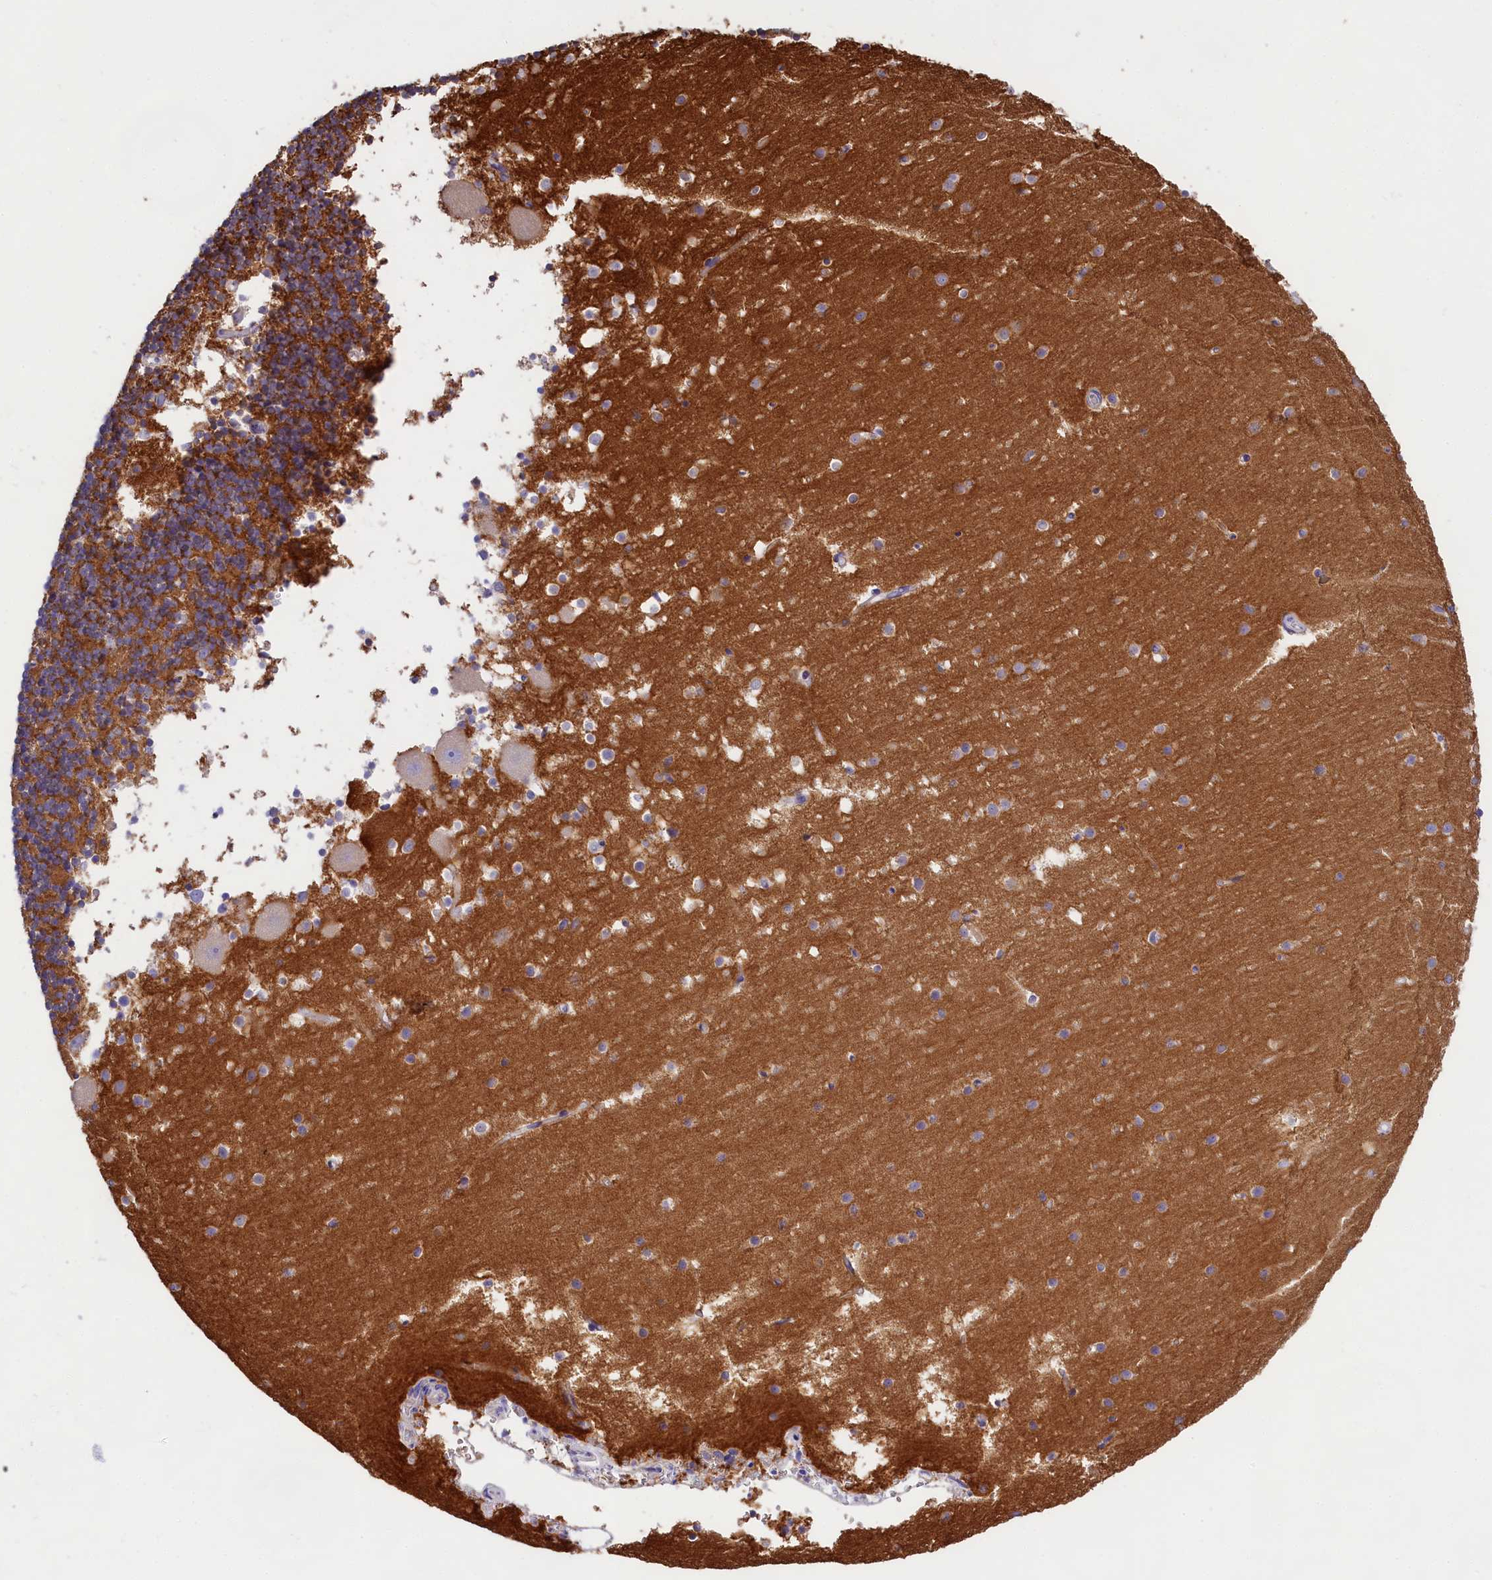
{"staining": {"intensity": "negative", "quantity": "none", "location": "none"}, "tissue": "cerebellum", "cell_type": "Cells in granular layer", "image_type": "normal", "snomed": [{"axis": "morphology", "description": "Normal tissue, NOS"}, {"axis": "topography", "description": "Cerebellum"}], "caption": "Protein analysis of normal cerebellum demonstrates no significant expression in cells in granular layer.", "gene": "PPP1R13L", "patient": {"sex": "male", "age": 54}}